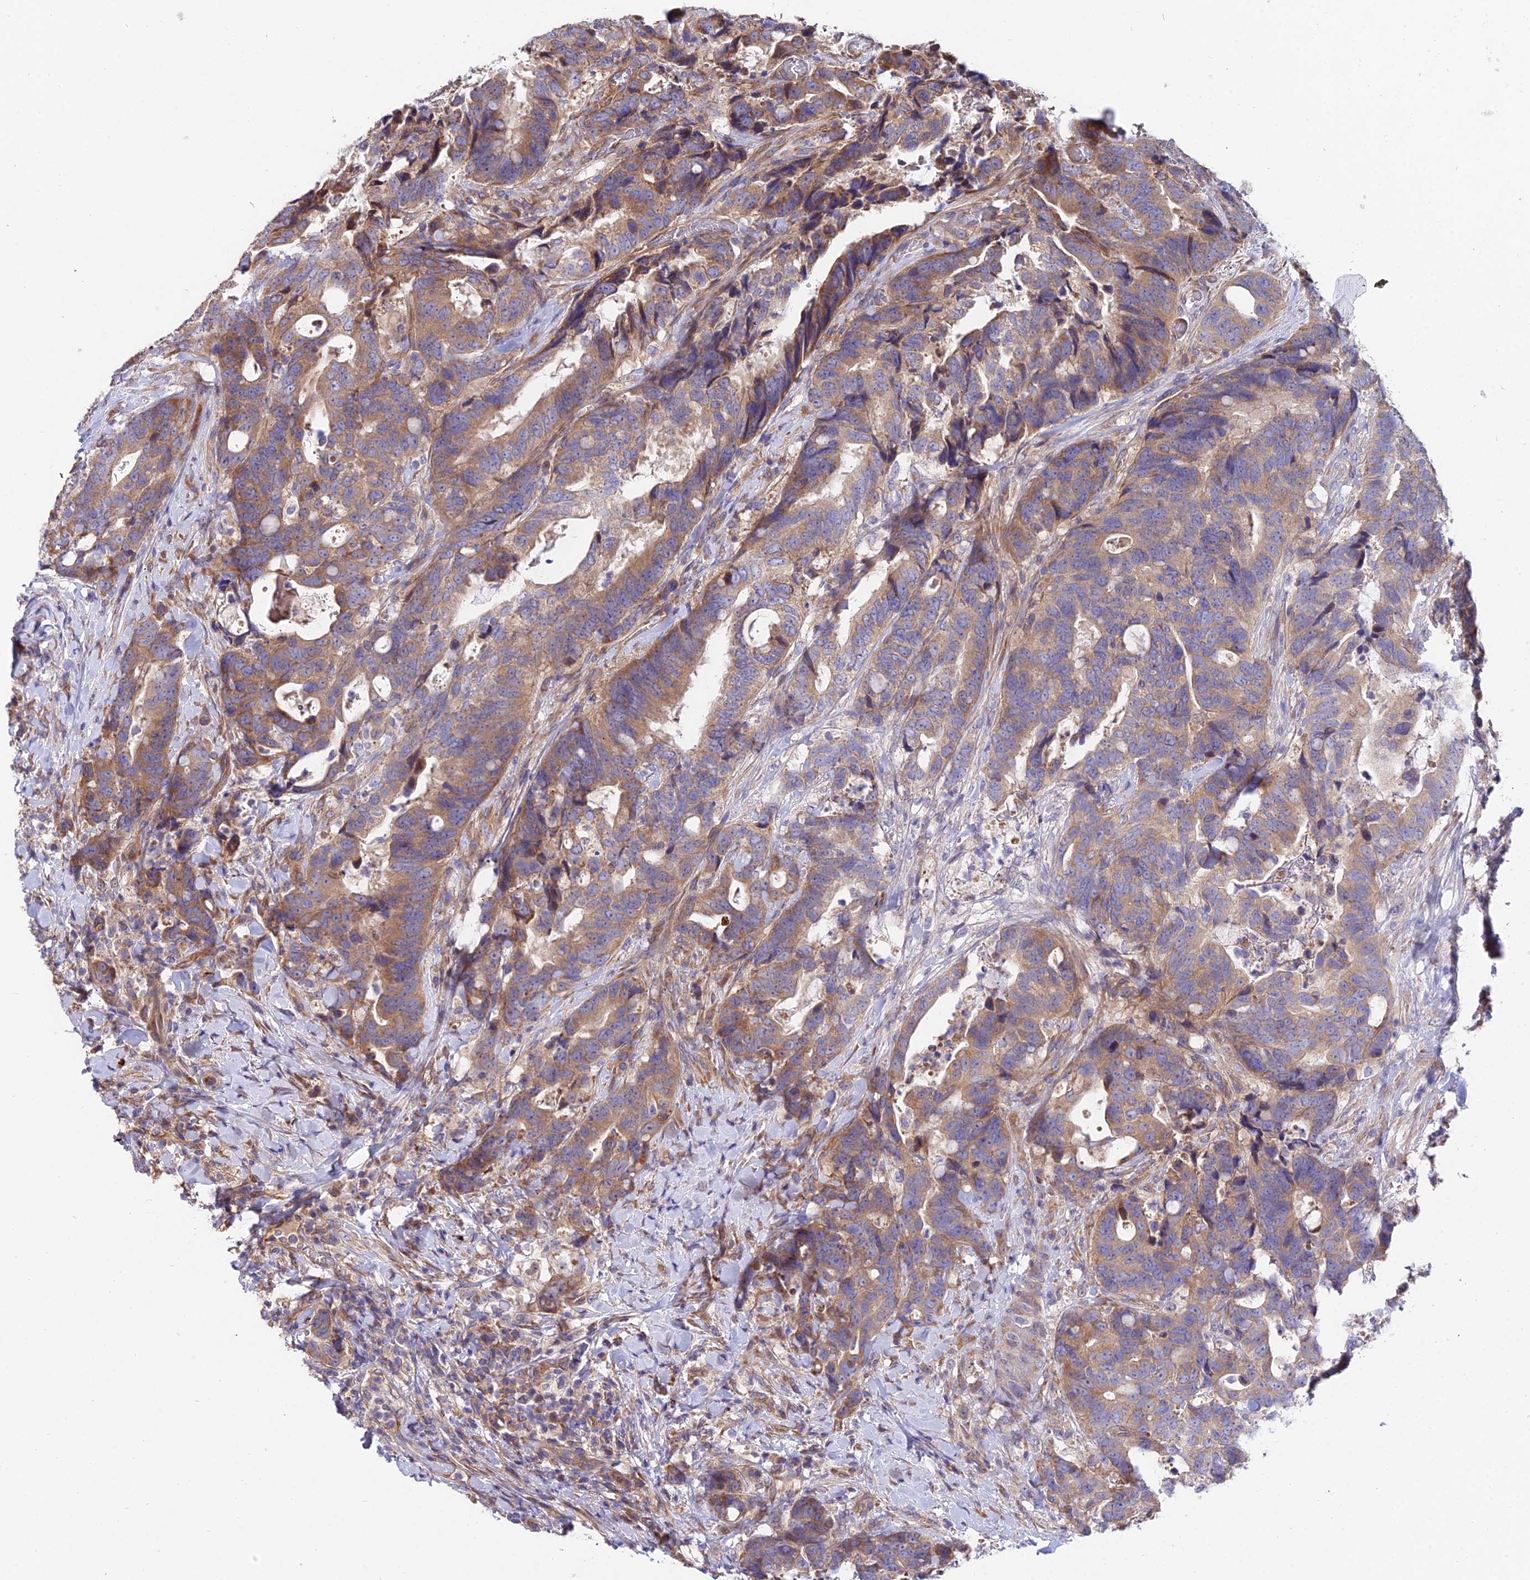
{"staining": {"intensity": "moderate", "quantity": ">75%", "location": "cytoplasmic/membranous"}, "tissue": "colorectal cancer", "cell_type": "Tumor cells", "image_type": "cancer", "snomed": [{"axis": "morphology", "description": "Adenocarcinoma, NOS"}, {"axis": "topography", "description": "Colon"}], "caption": "Approximately >75% of tumor cells in human colorectal cancer (adenocarcinoma) display moderate cytoplasmic/membranous protein staining as visualized by brown immunohistochemical staining.", "gene": "CDC37L1", "patient": {"sex": "female", "age": 82}}